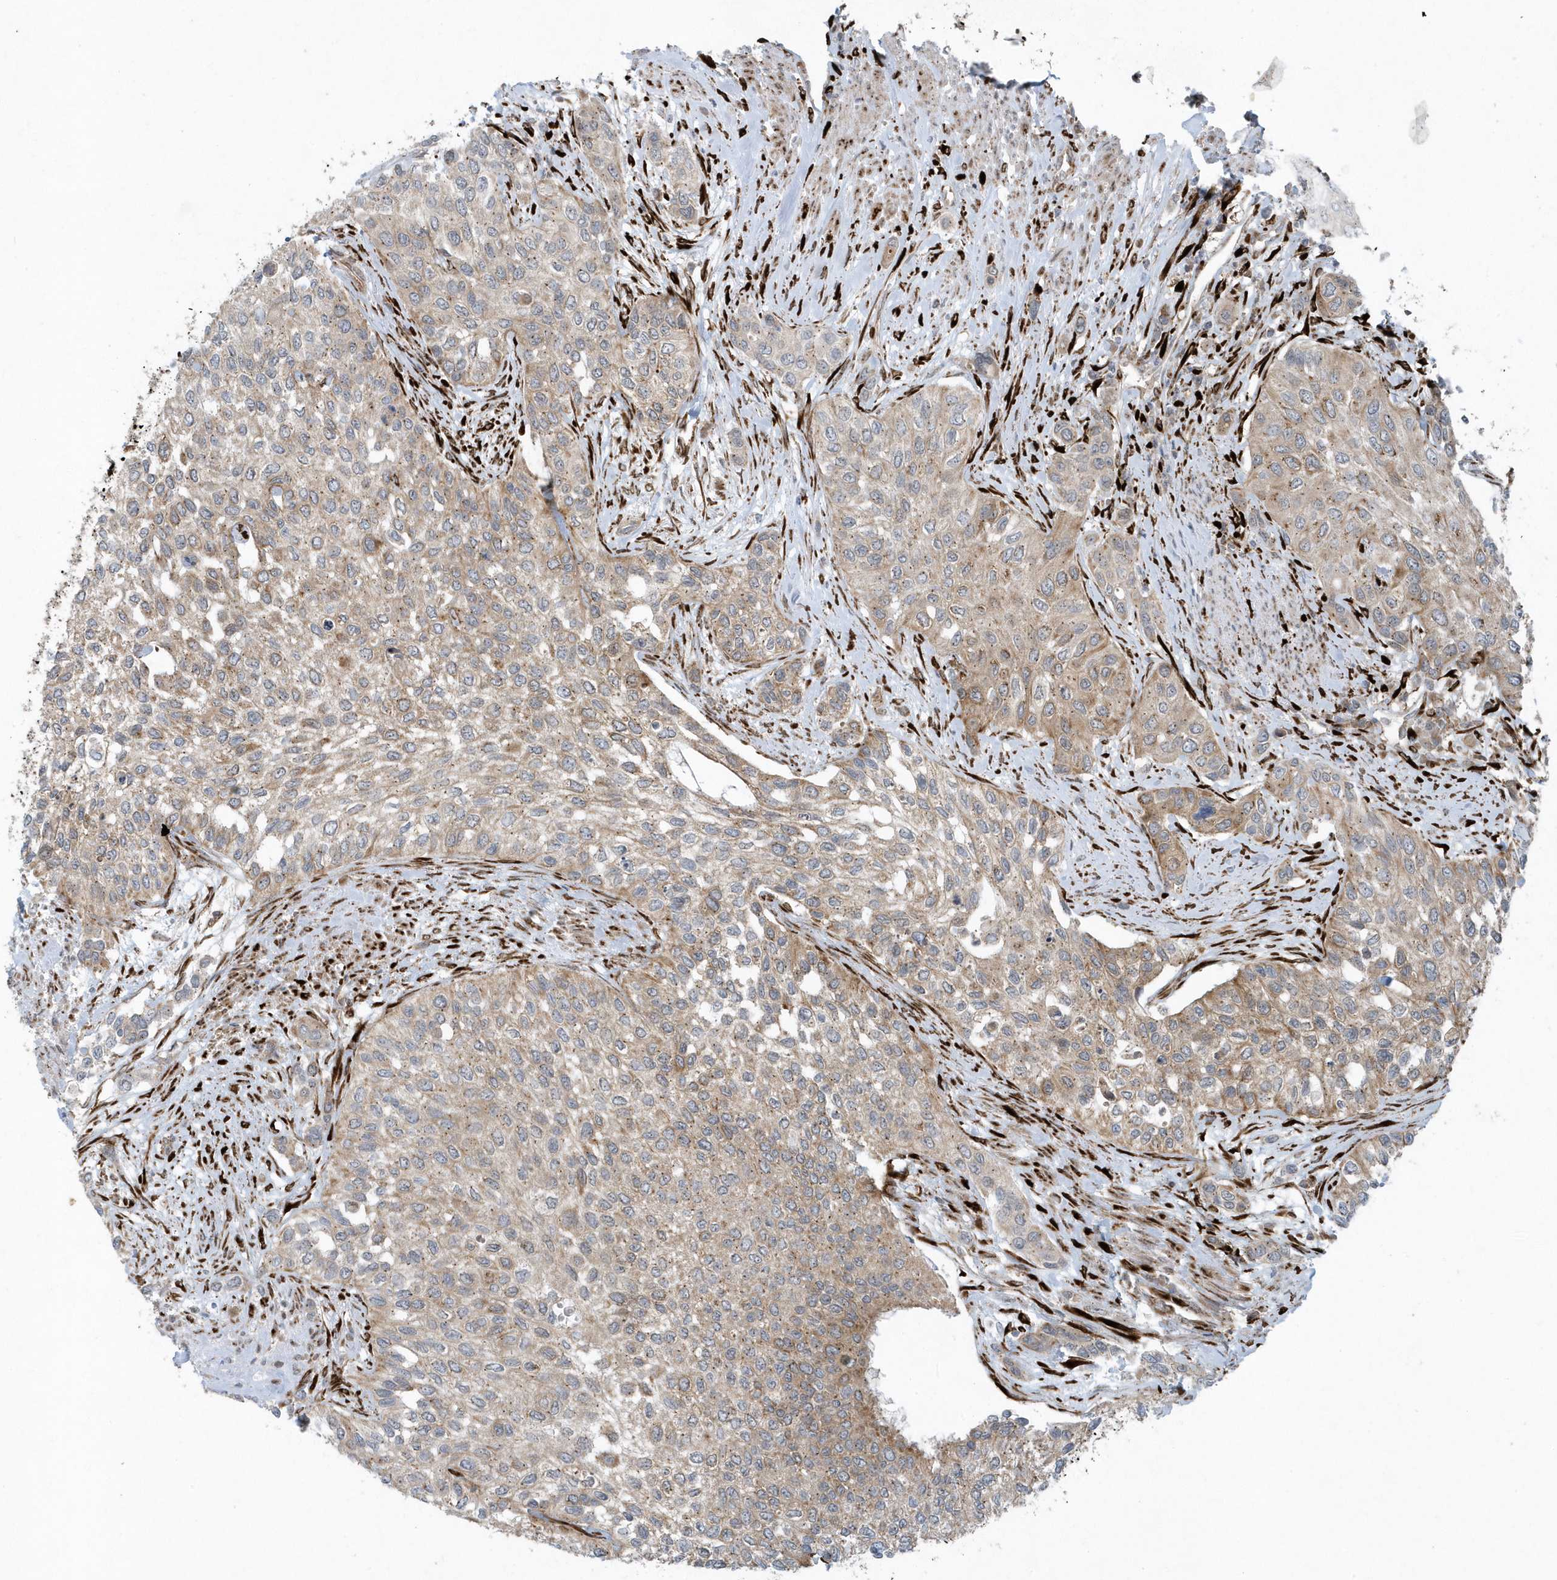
{"staining": {"intensity": "moderate", "quantity": ">75%", "location": "cytoplasmic/membranous"}, "tissue": "urothelial cancer", "cell_type": "Tumor cells", "image_type": "cancer", "snomed": [{"axis": "morphology", "description": "Normal tissue, NOS"}, {"axis": "morphology", "description": "Urothelial carcinoma, High grade"}, {"axis": "topography", "description": "Vascular tissue"}, {"axis": "topography", "description": "Urinary bladder"}], "caption": "Urothelial cancer stained with a protein marker displays moderate staining in tumor cells.", "gene": "FAM98A", "patient": {"sex": "female", "age": 56}}